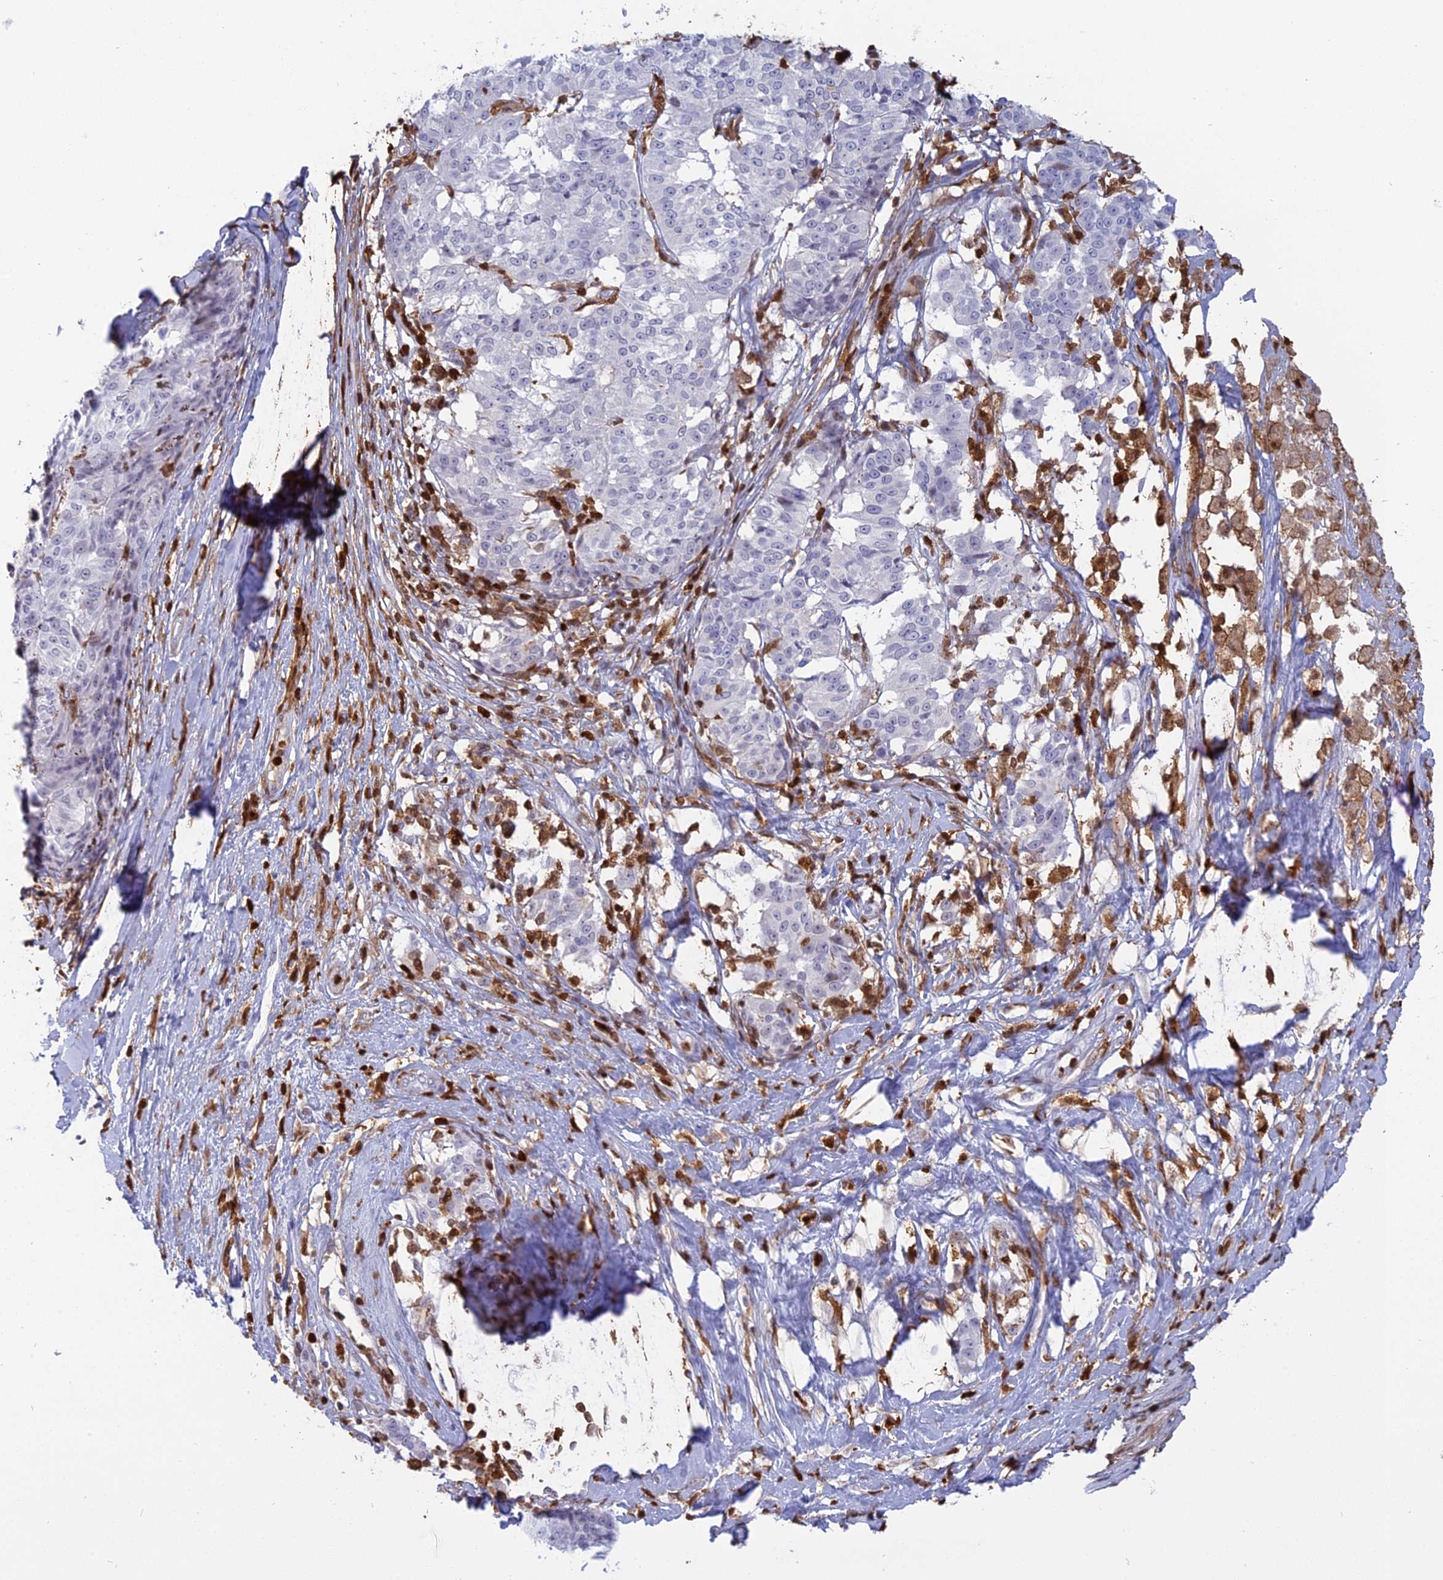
{"staining": {"intensity": "negative", "quantity": "none", "location": "none"}, "tissue": "melanoma", "cell_type": "Tumor cells", "image_type": "cancer", "snomed": [{"axis": "morphology", "description": "Malignant melanoma, NOS"}, {"axis": "topography", "description": "Skin"}], "caption": "Human melanoma stained for a protein using immunohistochemistry (IHC) shows no staining in tumor cells.", "gene": "PGBD4", "patient": {"sex": "female", "age": 72}}